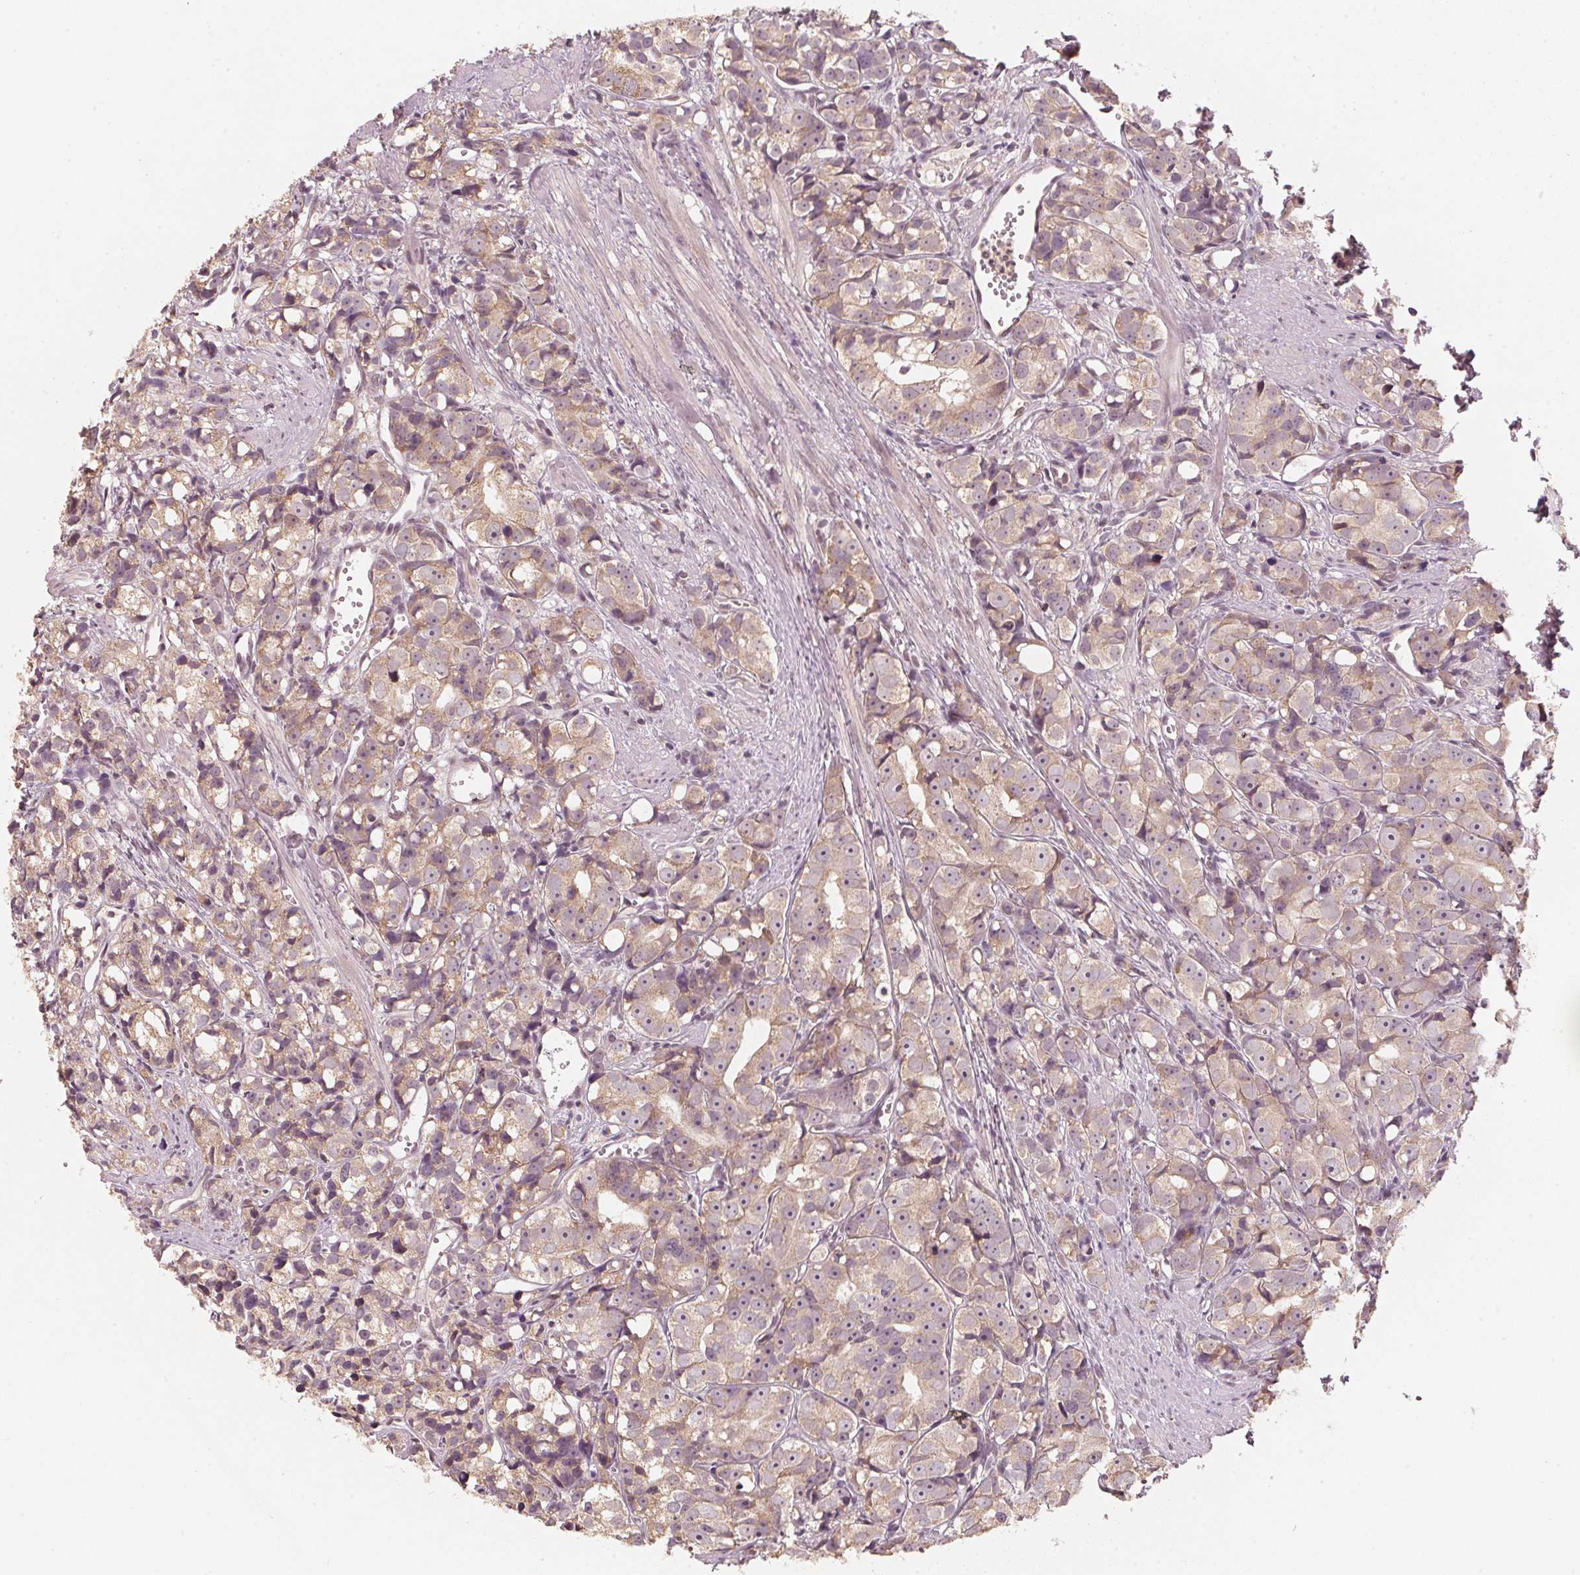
{"staining": {"intensity": "weak", "quantity": ">75%", "location": "cytoplasmic/membranous"}, "tissue": "prostate cancer", "cell_type": "Tumor cells", "image_type": "cancer", "snomed": [{"axis": "morphology", "description": "Adenocarcinoma, High grade"}, {"axis": "topography", "description": "Prostate"}], "caption": "Human prostate cancer stained with a protein marker demonstrates weak staining in tumor cells.", "gene": "C2orf73", "patient": {"sex": "male", "age": 77}}